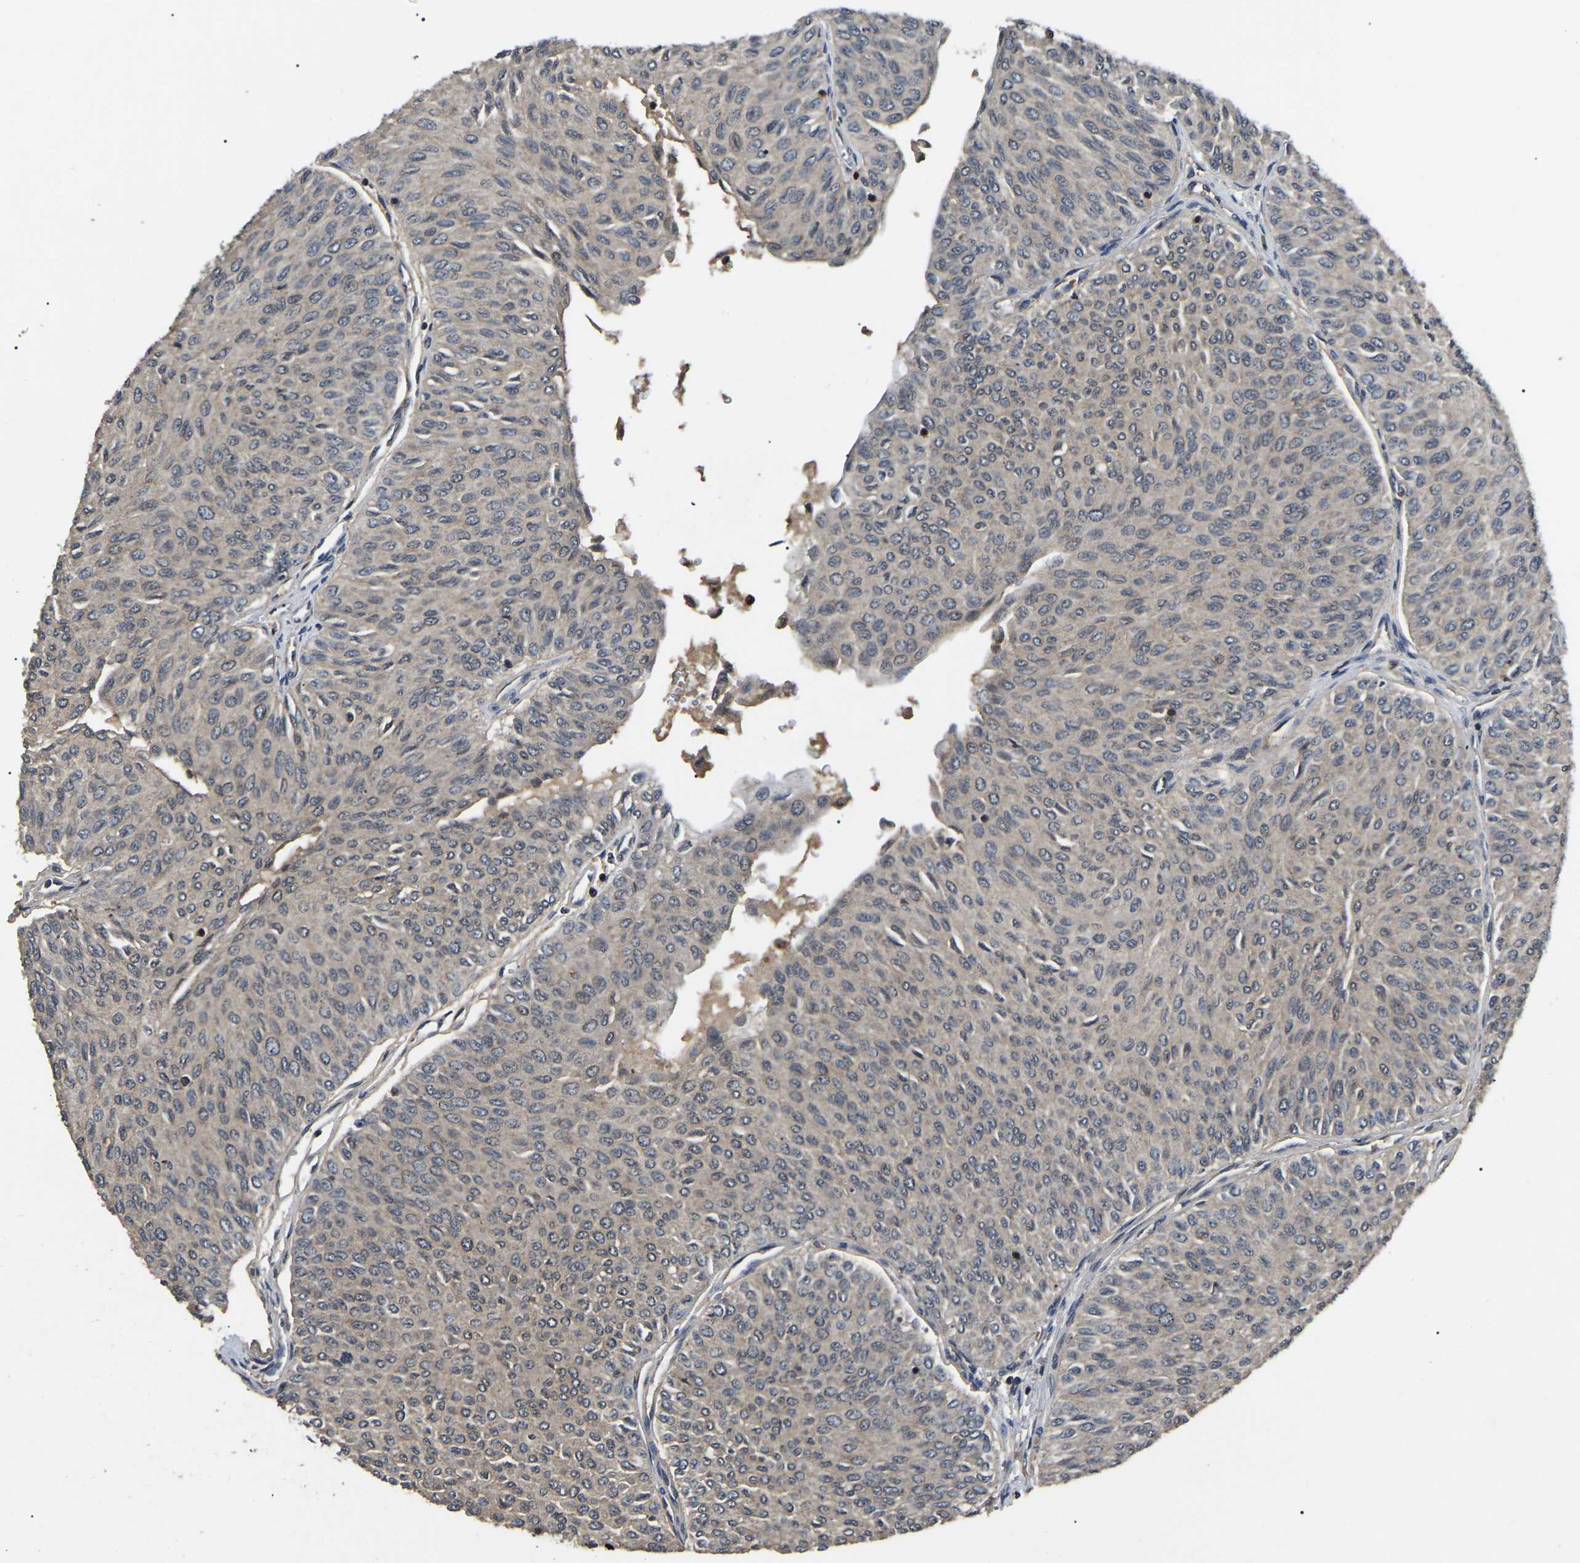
{"staining": {"intensity": "weak", "quantity": "25%-75%", "location": "cytoplasmic/membranous"}, "tissue": "urothelial cancer", "cell_type": "Tumor cells", "image_type": "cancer", "snomed": [{"axis": "morphology", "description": "Urothelial carcinoma, Low grade"}, {"axis": "topography", "description": "Urinary bladder"}], "caption": "Protein staining reveals weak cytoplasmic/membranous expression in approximately 25%-75% of tumor cells in urothelial cancer. Immunohistochemistry stains the protein of interest in brown and the nuclei are stained blue.", "gene": "RBM28", "patient": {"sex": "male", "age": 78}}